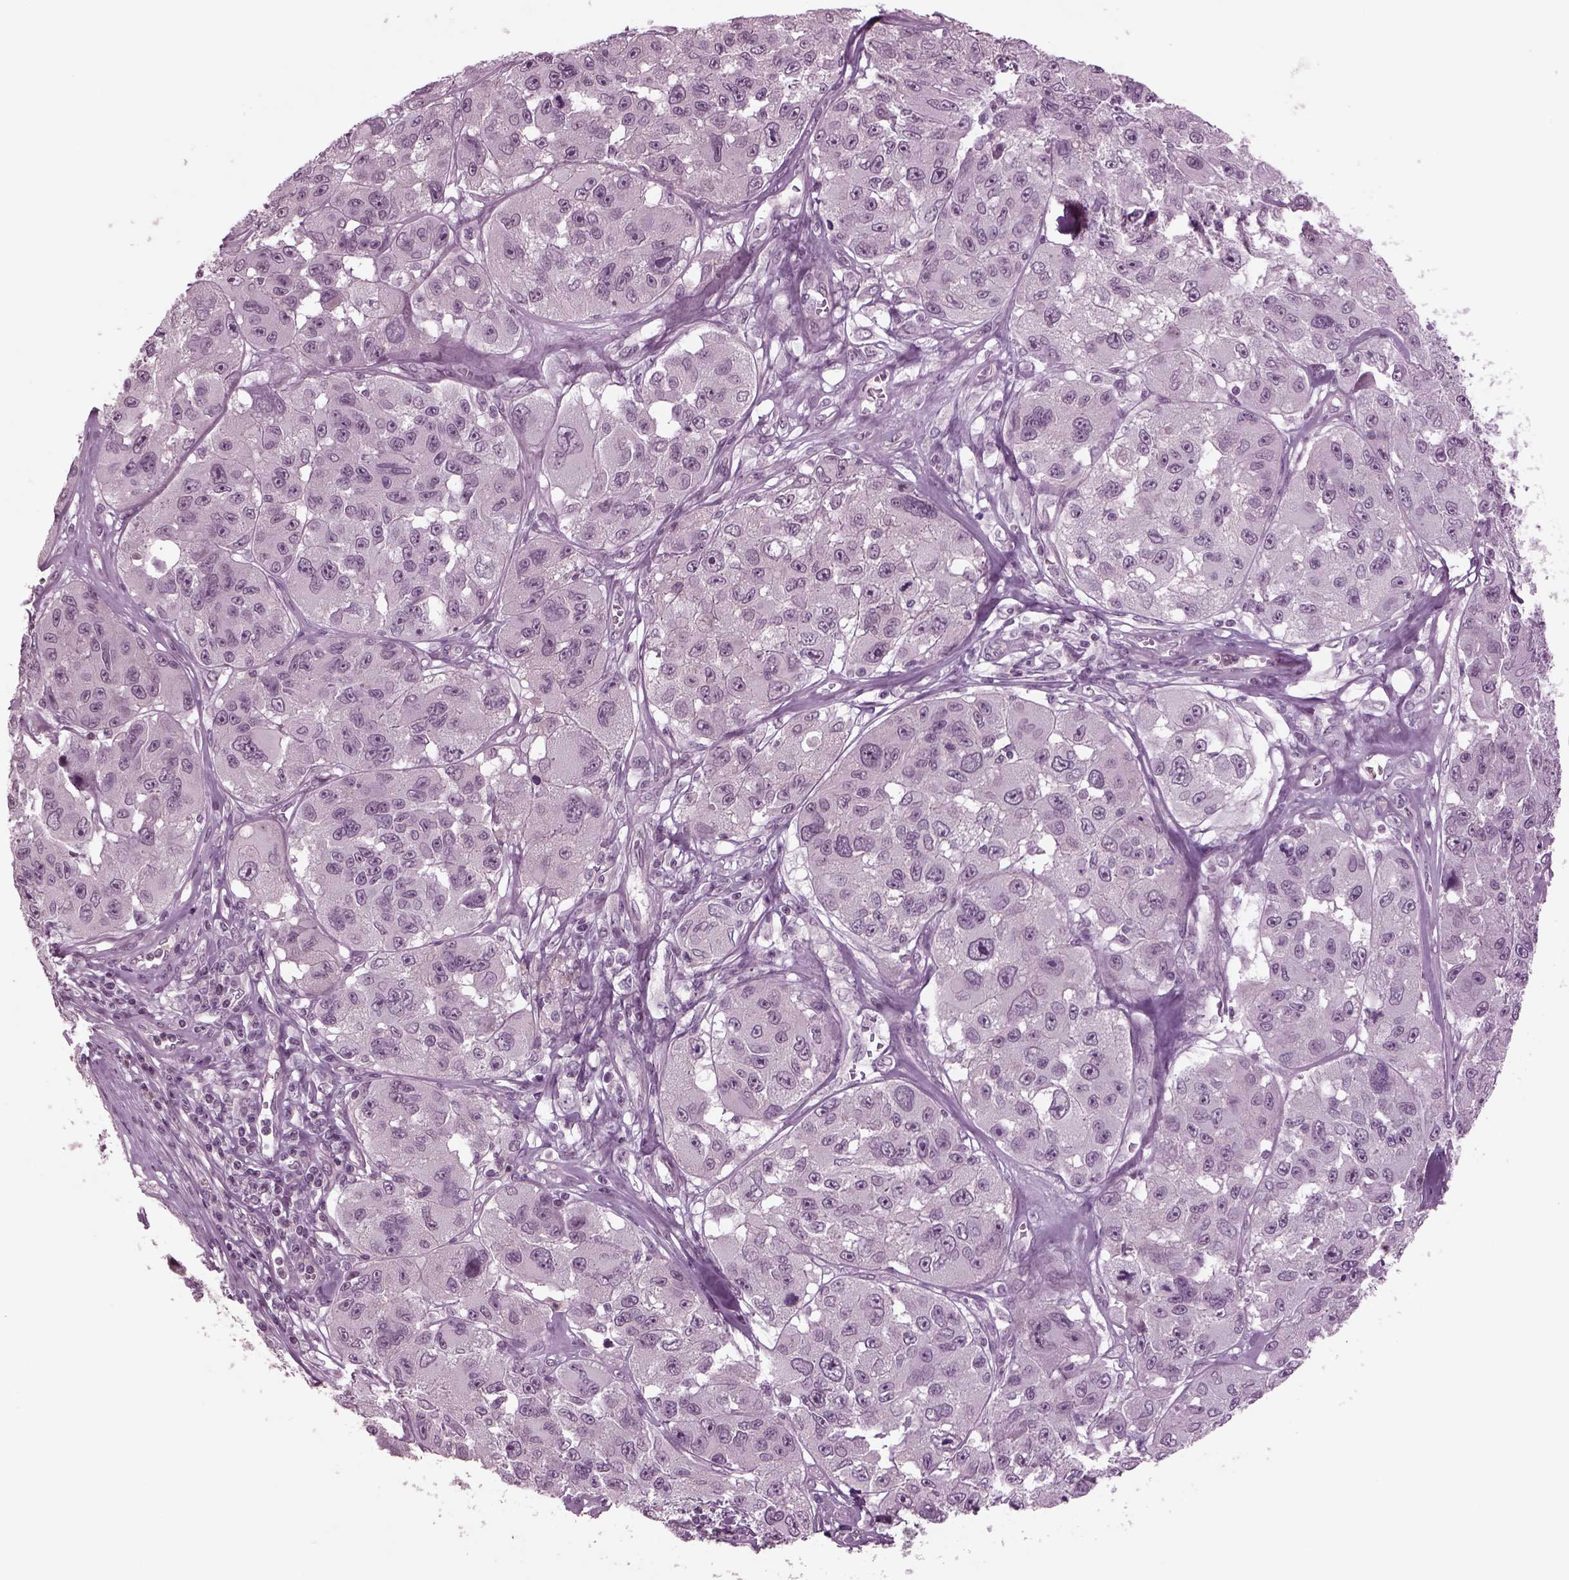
{"staining": {"intensity": "negative", "quantity": "none", "location": "none"}, "tissue": "melanoma", "cell_type": "Tumor cells", "image_type": "cancer", "snomed": [{"axis": "morphology", "description": "Malignant melanoma, NOS"}, {"axis": "topography", "description": "Skin"}], "caption": "Immunohistochemistry of melanoma shows no expression in tumor cells. (Immunohistochemistry (ihc), brightfield microscopy, high magnification).", "gene": "ODF3", "patient": {"sex": "female", "age": 66}}